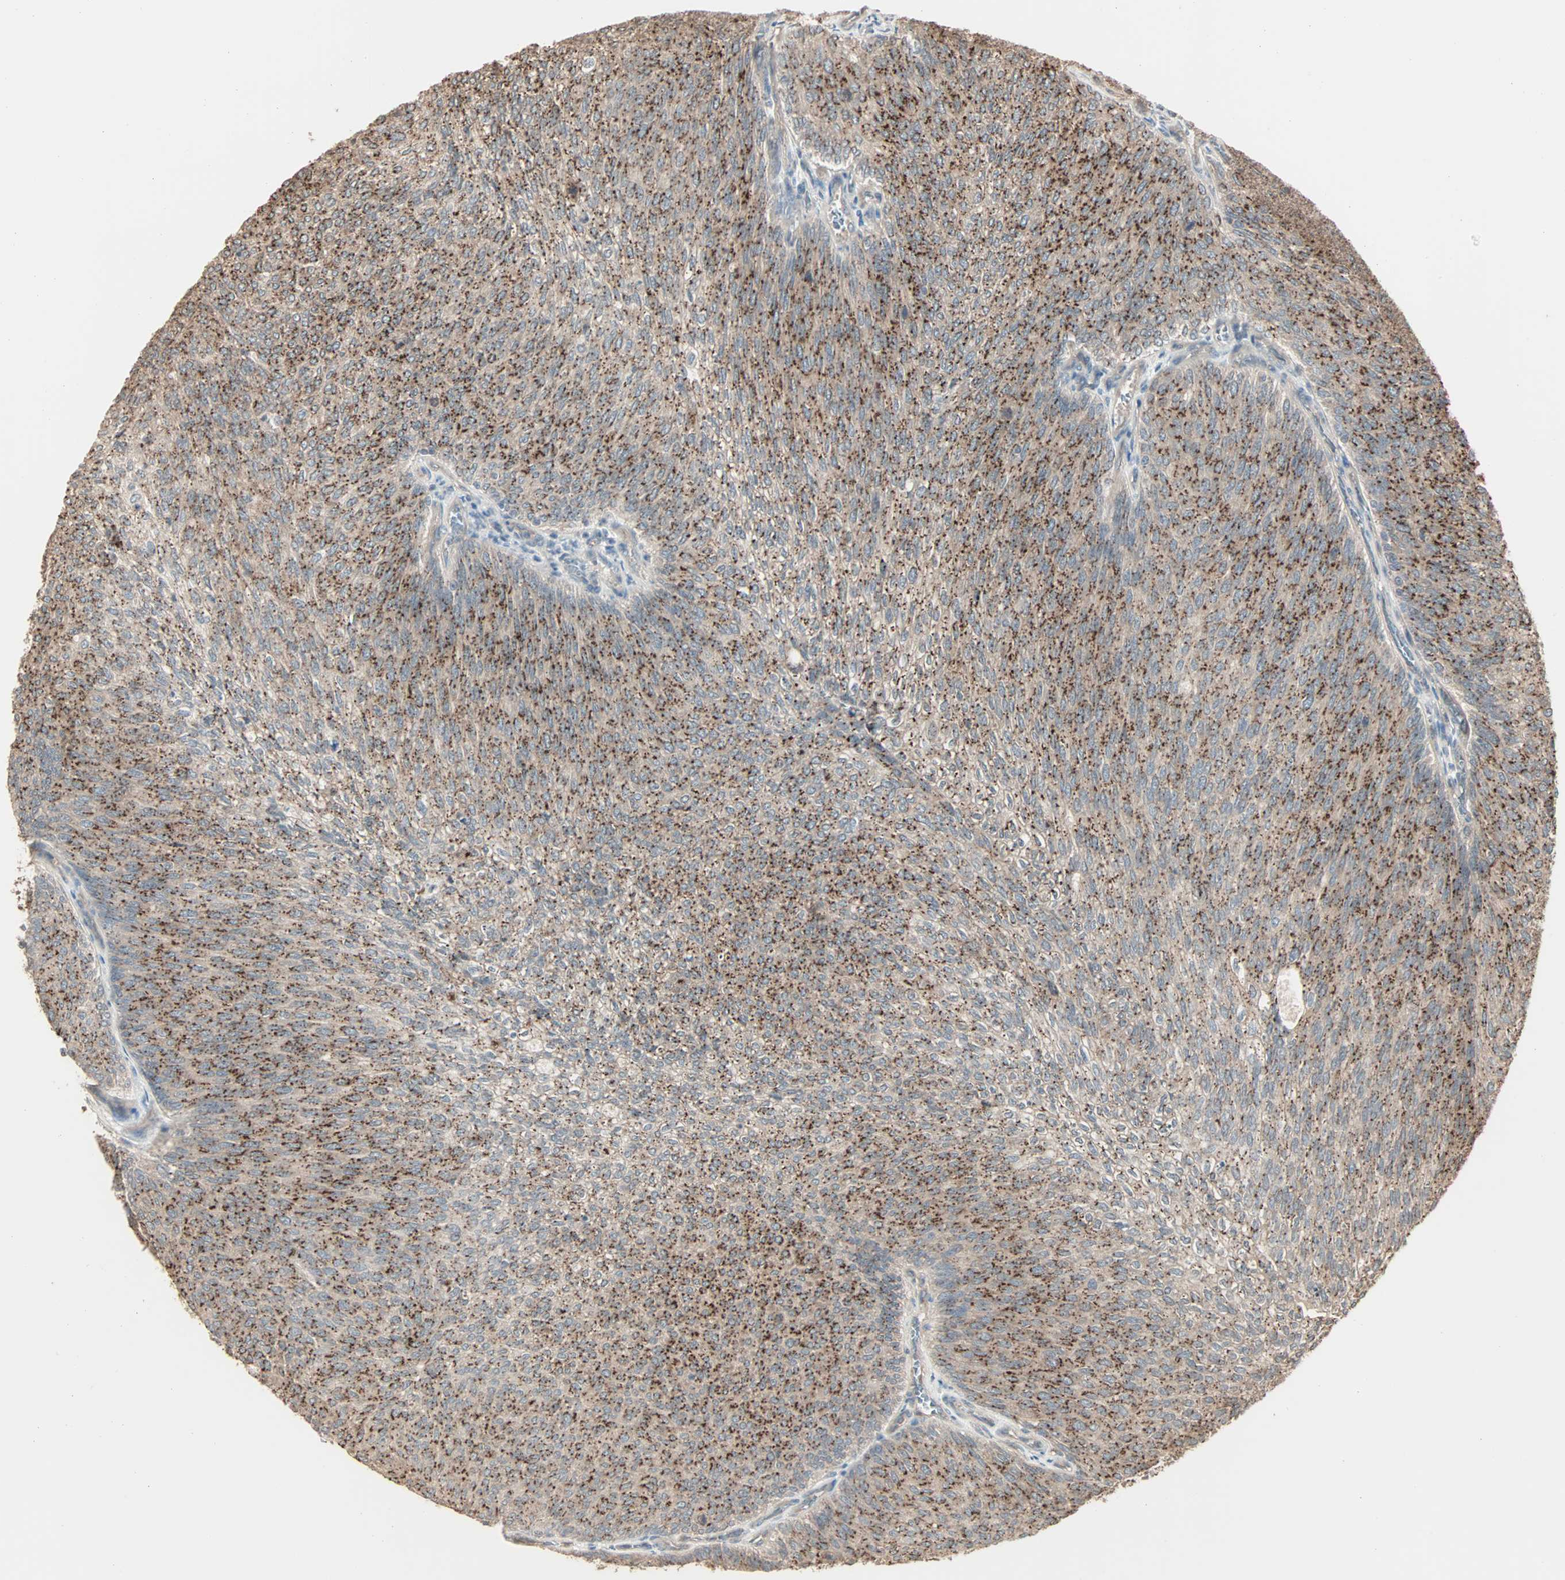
{"staining": {"intensity": "moderate", "quantity": ">75%", "location": "cytoplasmic/membranous"}, "tissue": "urothelial cancer", "cell_type": "Tumor cells", "image_type": "cancer", "snomed": [{"axis": "morphology", "description": "Urothelial carcinoma, Low grade"}, {"axis": "topography", "description": "Urinary bladder"}], "caption": "DAB (3,3'-diaminobenzidine) immunohistochemical staining of human low-grade urothelial carcinoma demonstrates moderate cytoplasmic/membranous protein expression in approximately >75% of tumor cells.", "gene": "GALNT3", "patient": {"sex": "female", "age": 79}}